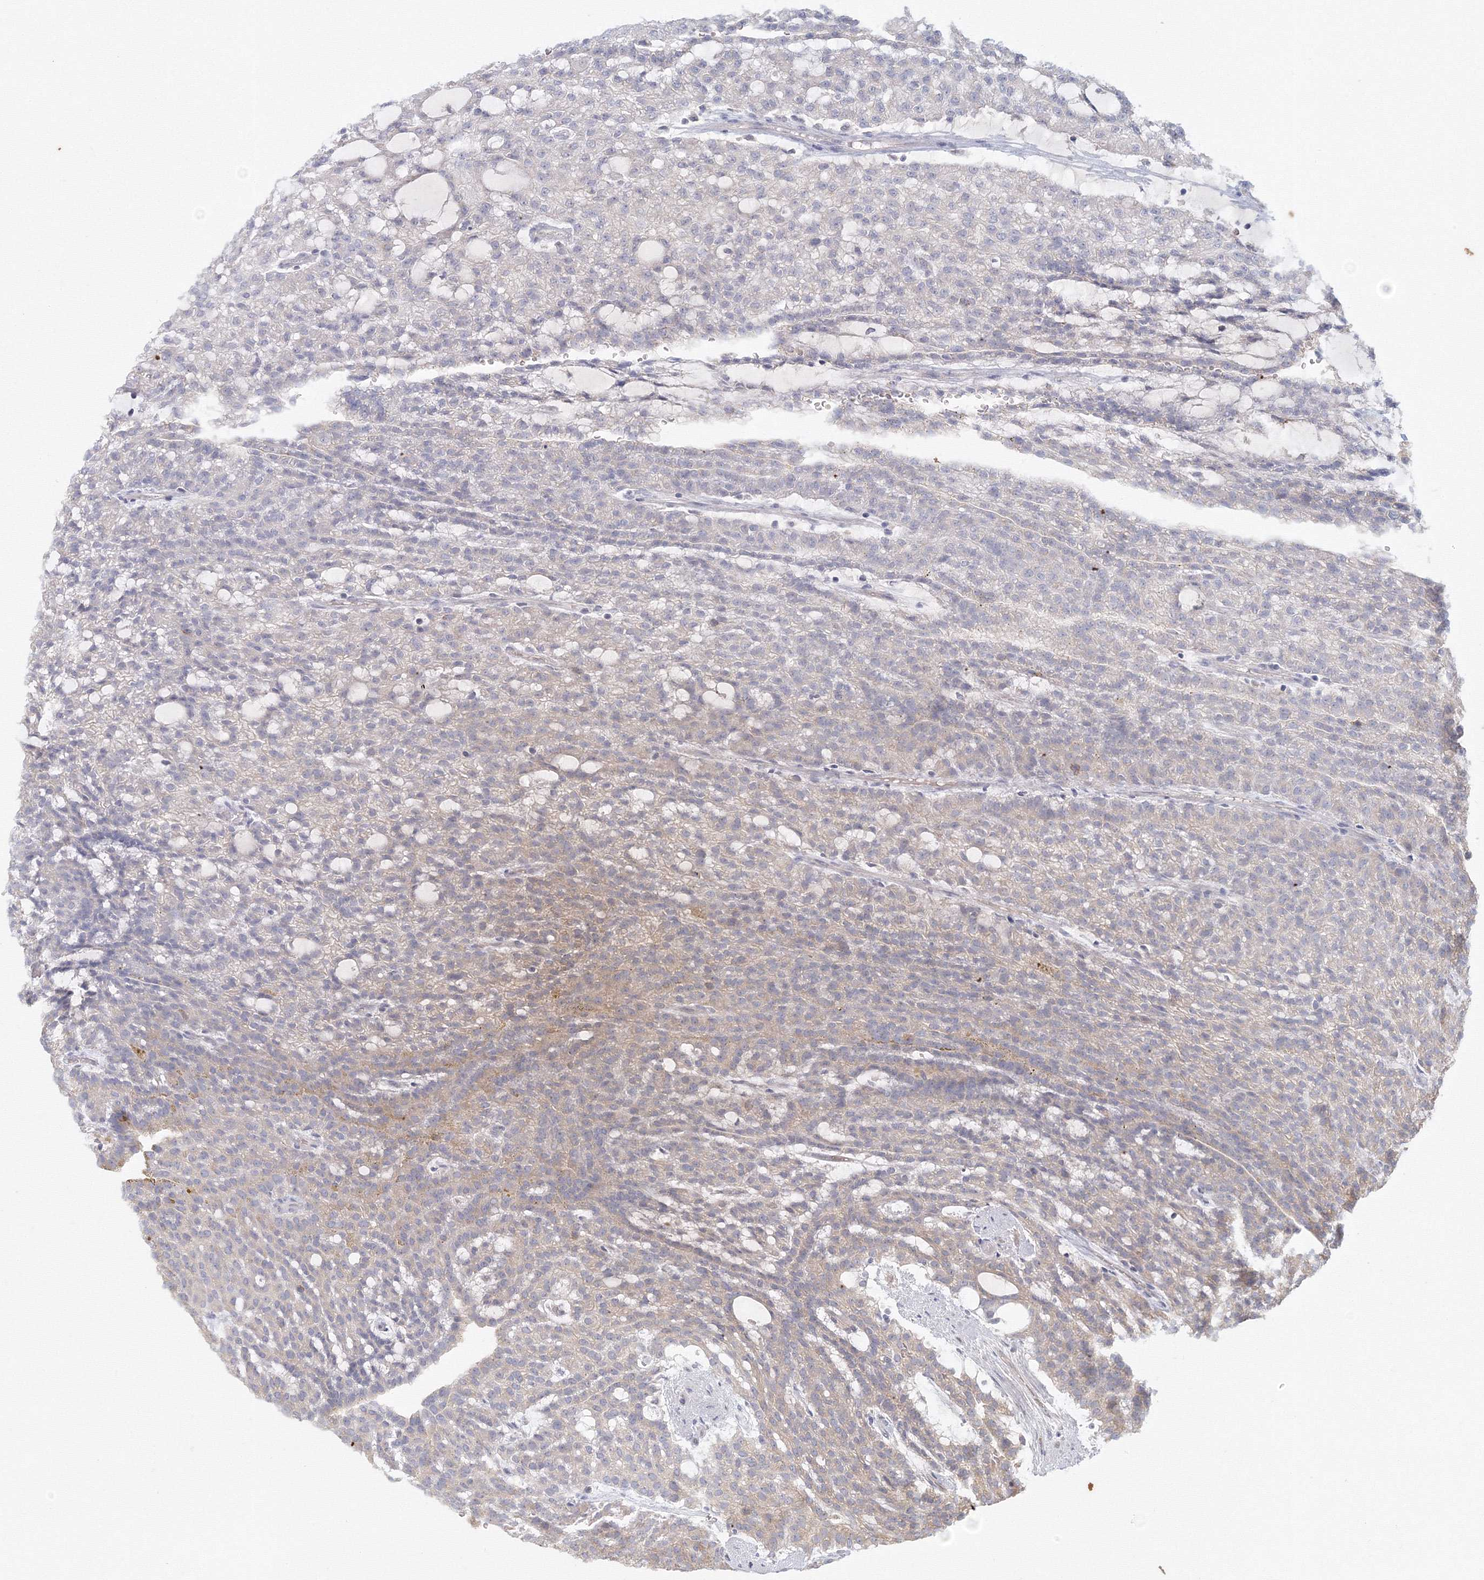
{"staining": {"intensity": "weak", "quantity": "<25%", "location": "cytoplasmic/membranous"}, "tissue": "renal cancer", "cell_type": "Tumor cells", "image_type": "cancer", "snomed": [{"axis": "morphology", "description": "Adenocarcinoma, NOS"}, {"axis": "topography", "description": "Kidney"}], "caption": "High power microscopy image of an immunohistochemistry (IHC) micrograph of adenocarcinoma (renal), revealing no significant staining in tumor cells.", "gene": "TACC2", "patient": {"sex": "male", "age": 63}}